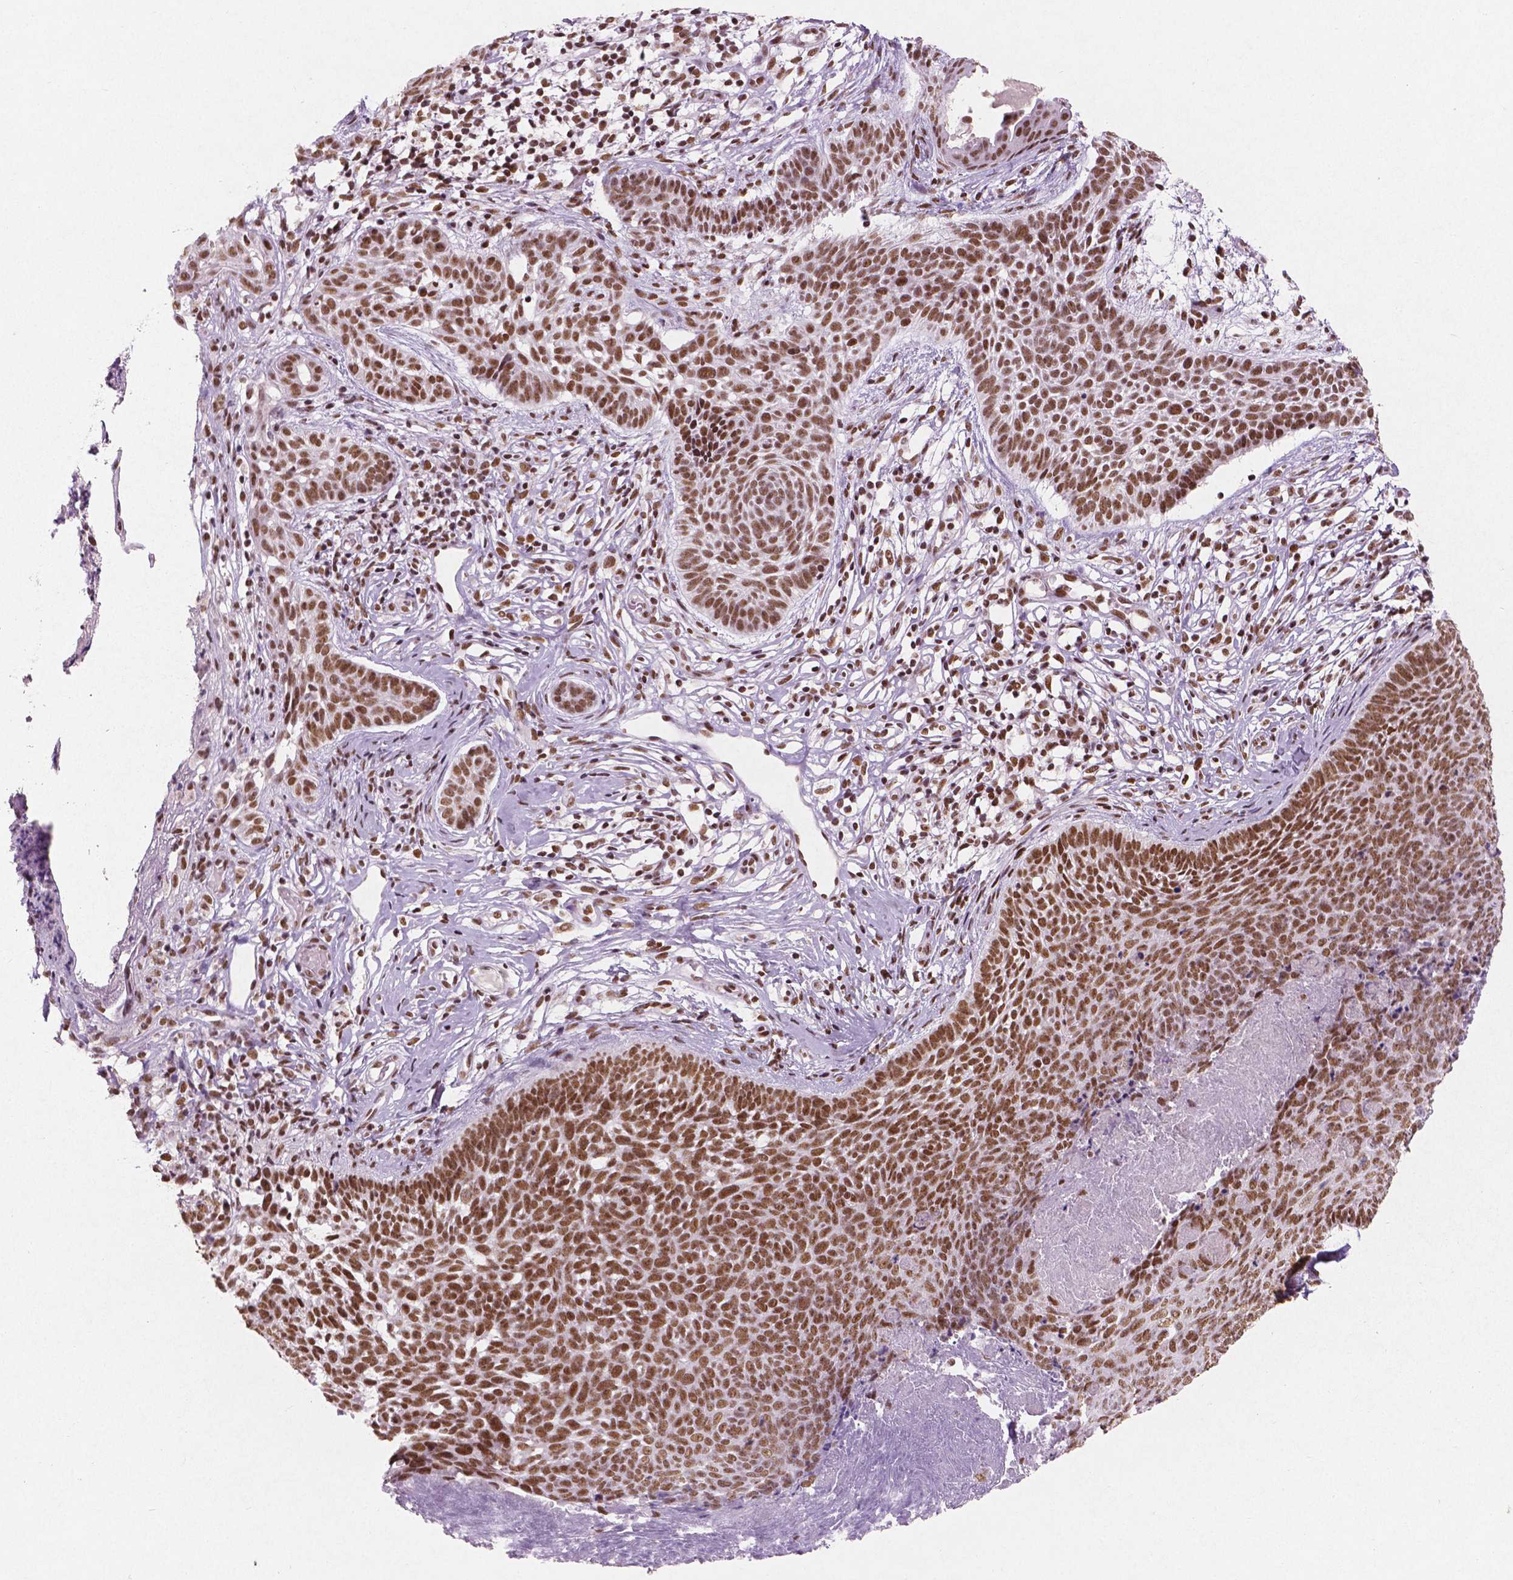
{"staining": {"intensity": "moderate", "quantity": ">75%", "location": "nuclear"}, "tissue": "skin cancer", "cell_type": "Tumor cells", "image_type": "cancer", "snomed": [{"axis": "morphology", "description": "Basal cell carcinoma"}, {"axis": "topography", "description": "Skin"}], "caption": "There is medium levels of moderate nuclear expression in tumor cells of basal cell carcinoma (skin), as demonstrated by immunohistochemical staining (brown color).", "gene": "BRD4", "patient": {"sex": "male", "age": 85}}